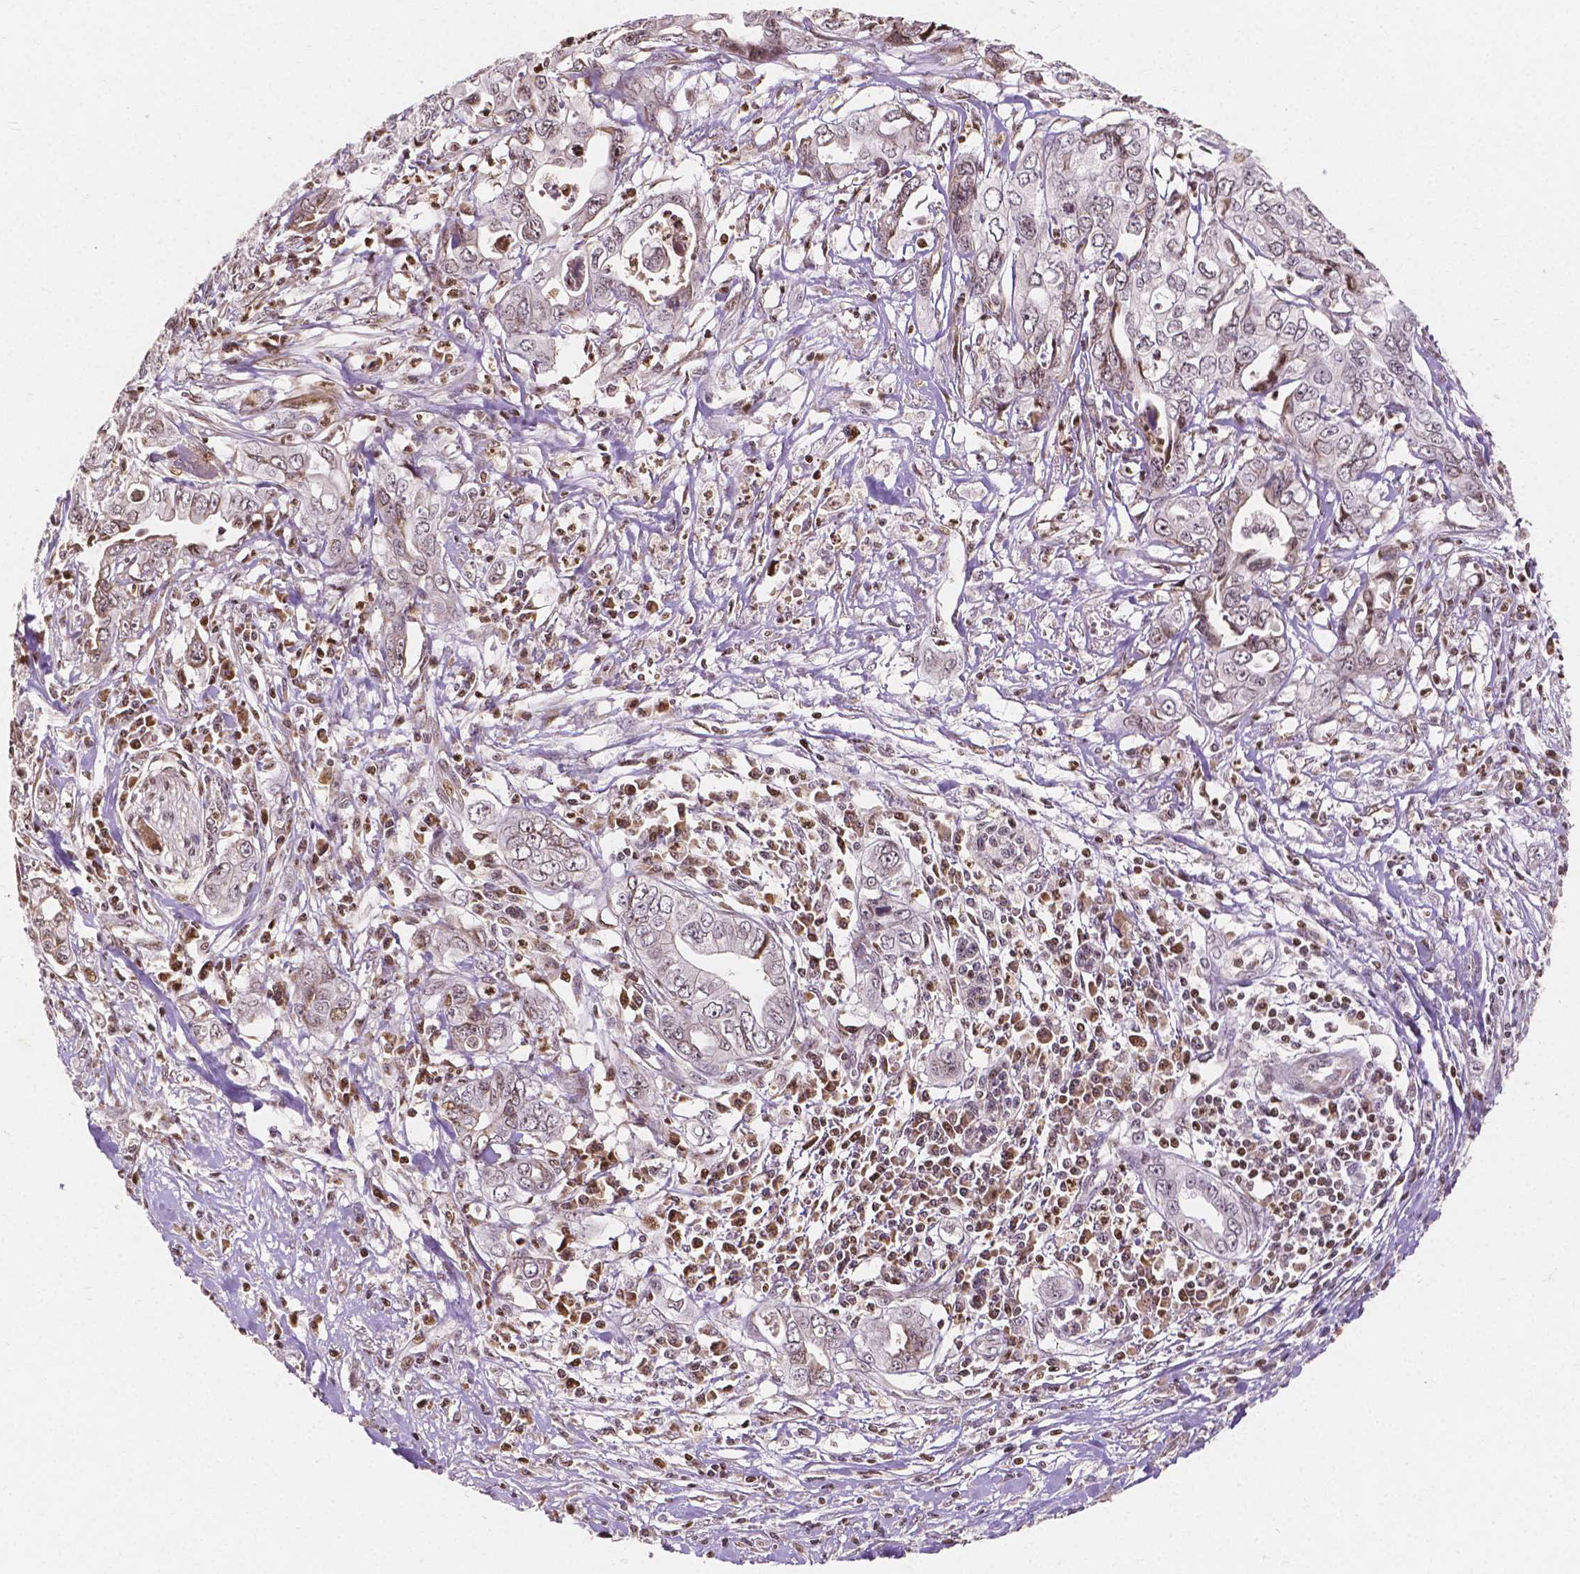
{"staining": {"intensity": "negative", "quantity": "none", "location": "none"}, "tissue": "pancreatic cancer", "cell_type": "Tumor cells", "image_type": "cancer", "snomed": [{"axis": "morphology", "description": "Adenocarcinoma, NOS"}, {"axis": "topography", "description": "Pancreas"}], "caption": "High power microscopy micrograph of an immunohistochemistry (IHC) image of adenocarcinoma (pancreatic), revealing no significant expression in tumor cells.", "gene": "PTPN18", "patient": {"sex": "male", "age": 68}}